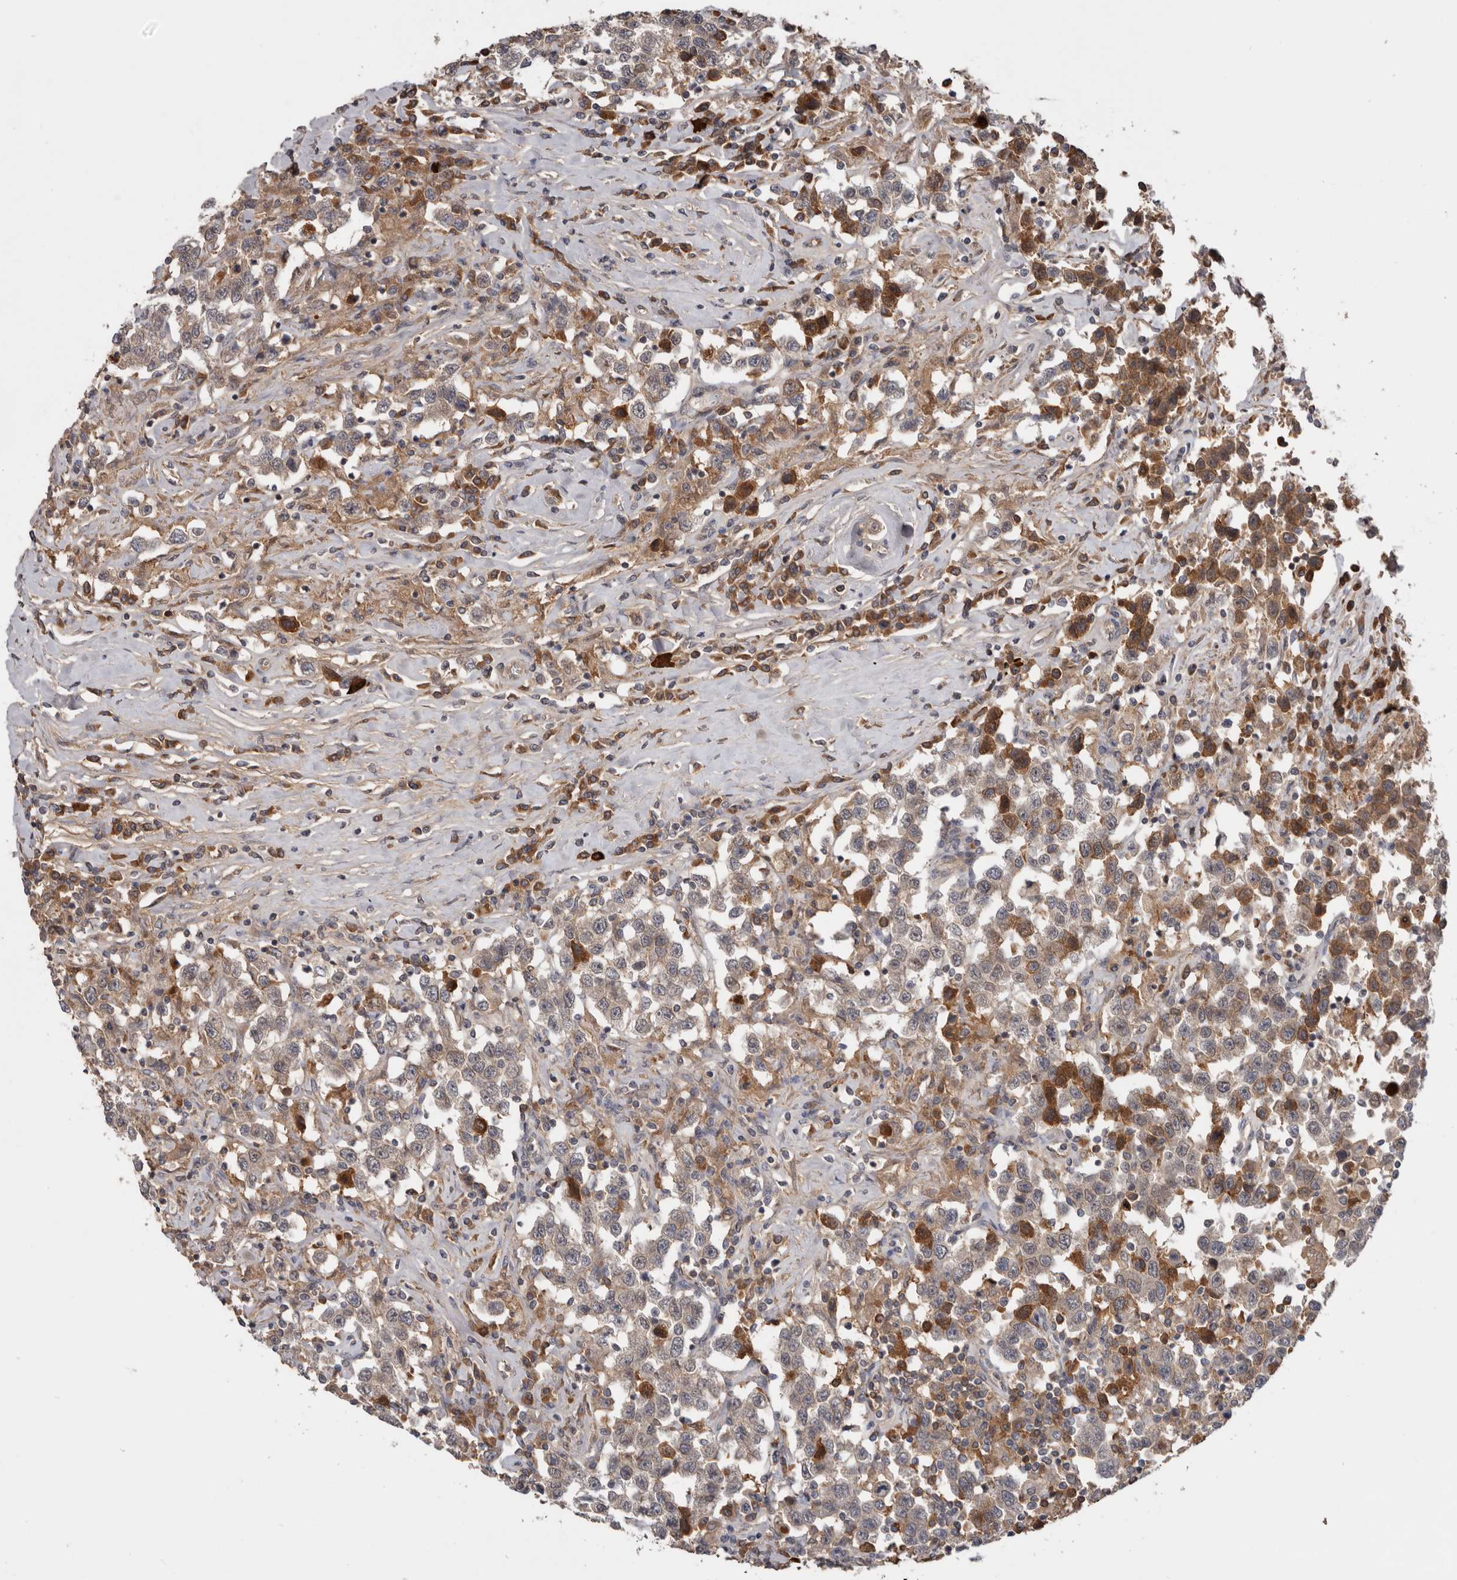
{"staining": {"intensity": "weak", "quantity": ">75%", "location": "cytoplasmic/membranous"}, "tissue": "testis cancer", "cell_type": "Tumor cells", "image_type": "cancer", "snomed": [{"axis": "morphology", "description": "Seminoma, NOS"}, {"axis": "topography", "description": "Testis"}], "caption": "Seminoma (testis) was stained to show a protein in brown. There is low levels of weak cytoplasmic/membranous staining in about >75% of tumor cells. The staining was performed using DAB (3,3'-diaminobenzidine), with brown indicating positive protein expression. Nuclei are stained blue with hematoxylin.", "gene": "NMUR1", "patient": {"sex": "male", "age": 41}}